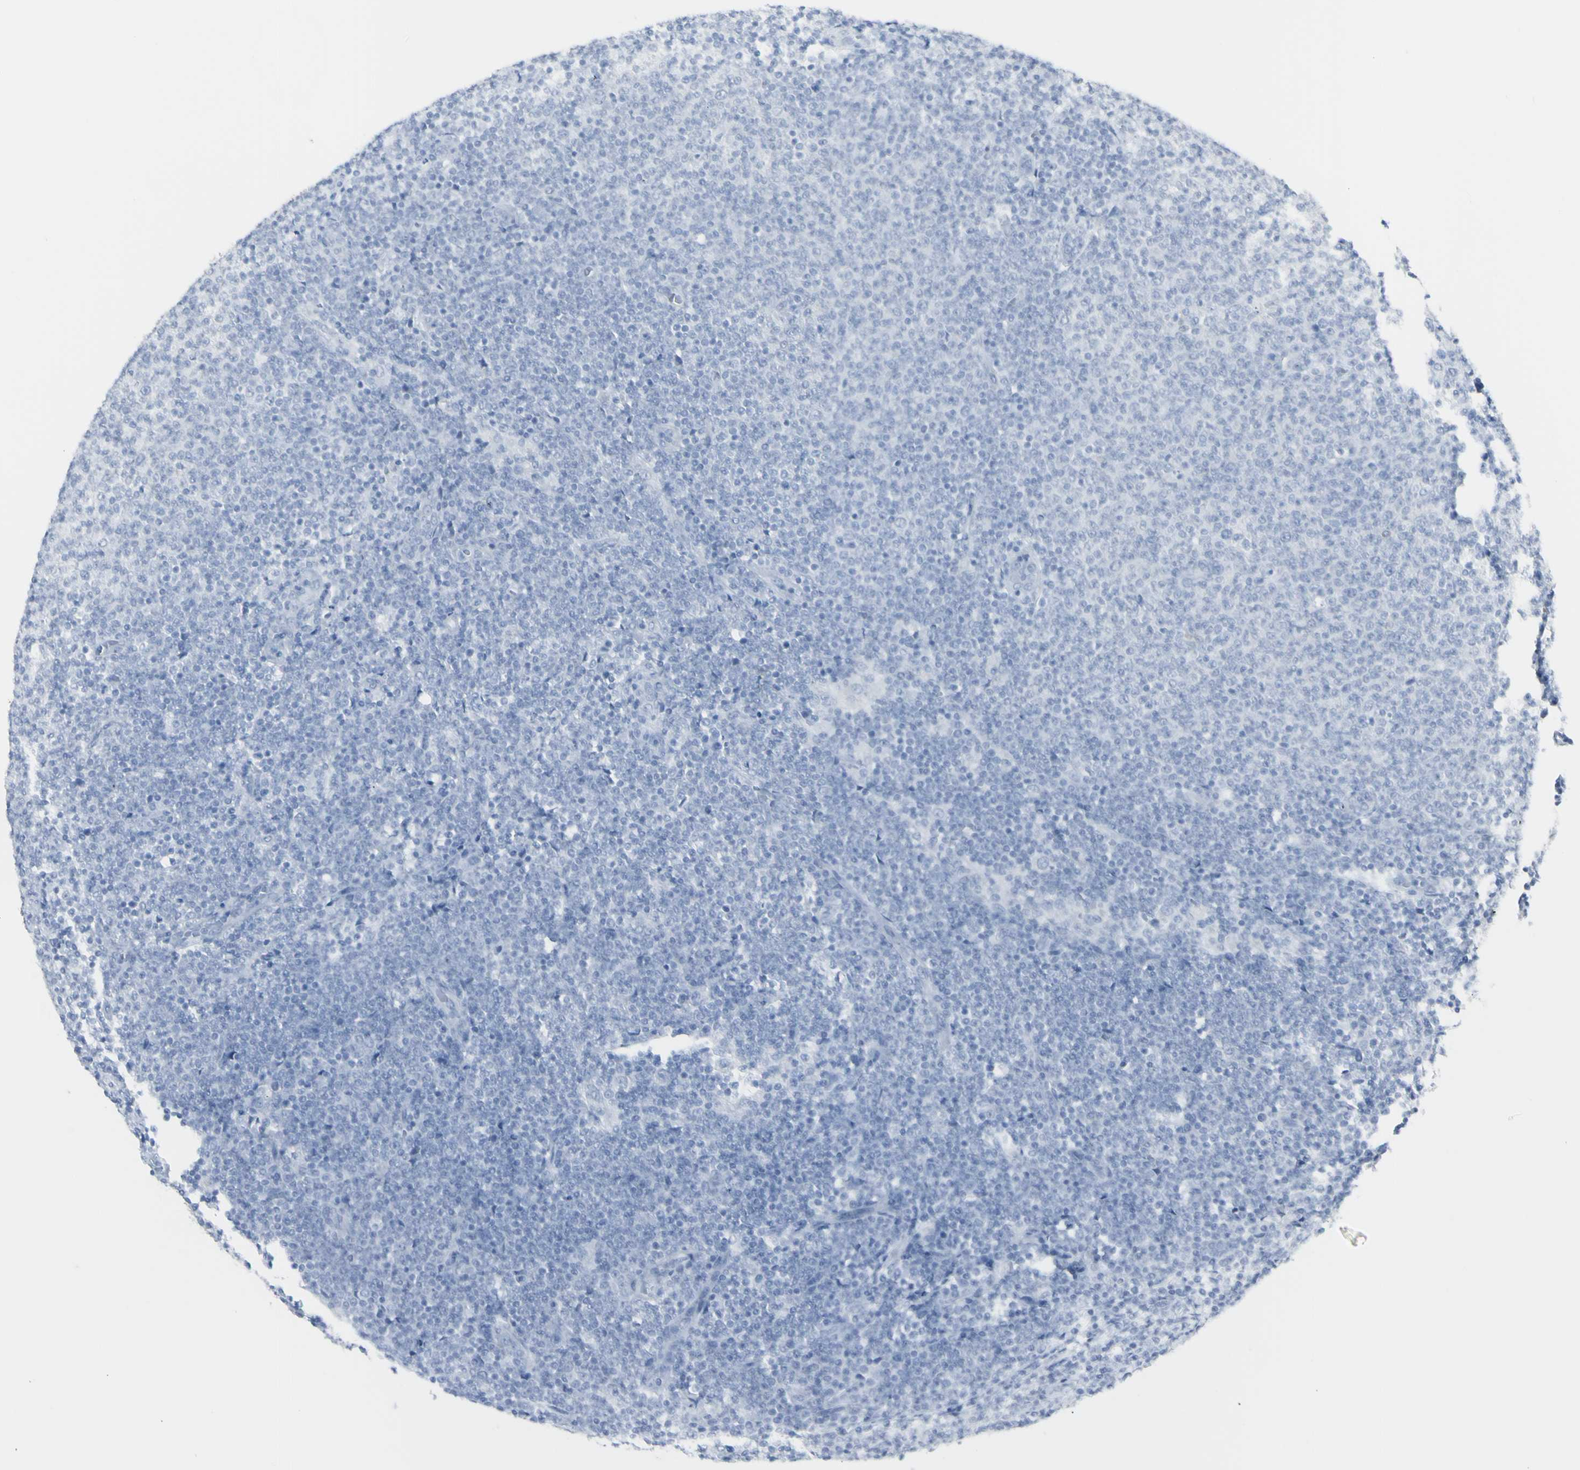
{"staining": {"intensity": "negative", "quantity": "none", "location": "none"}, "tissue": "lymphoma", "cell_type": "Tumor cells", "image_type": "cancer", "snomed": [{"axis": "morphology", "description": "Malignant lymphoma, non-Hodgkin's type, Low grade"}, {"axis": "topography", "description": "Lymph node"}], "caption": "Immunohistochemistry (IHC) micrograph of human low-grade malignant lymphoma, non-Hodgkin's type stained for a protein (brown), which displays no positivity in tumor cells.", "gene": "ENSG00000198211", "patient": {"sex": "male", "age": 66}}